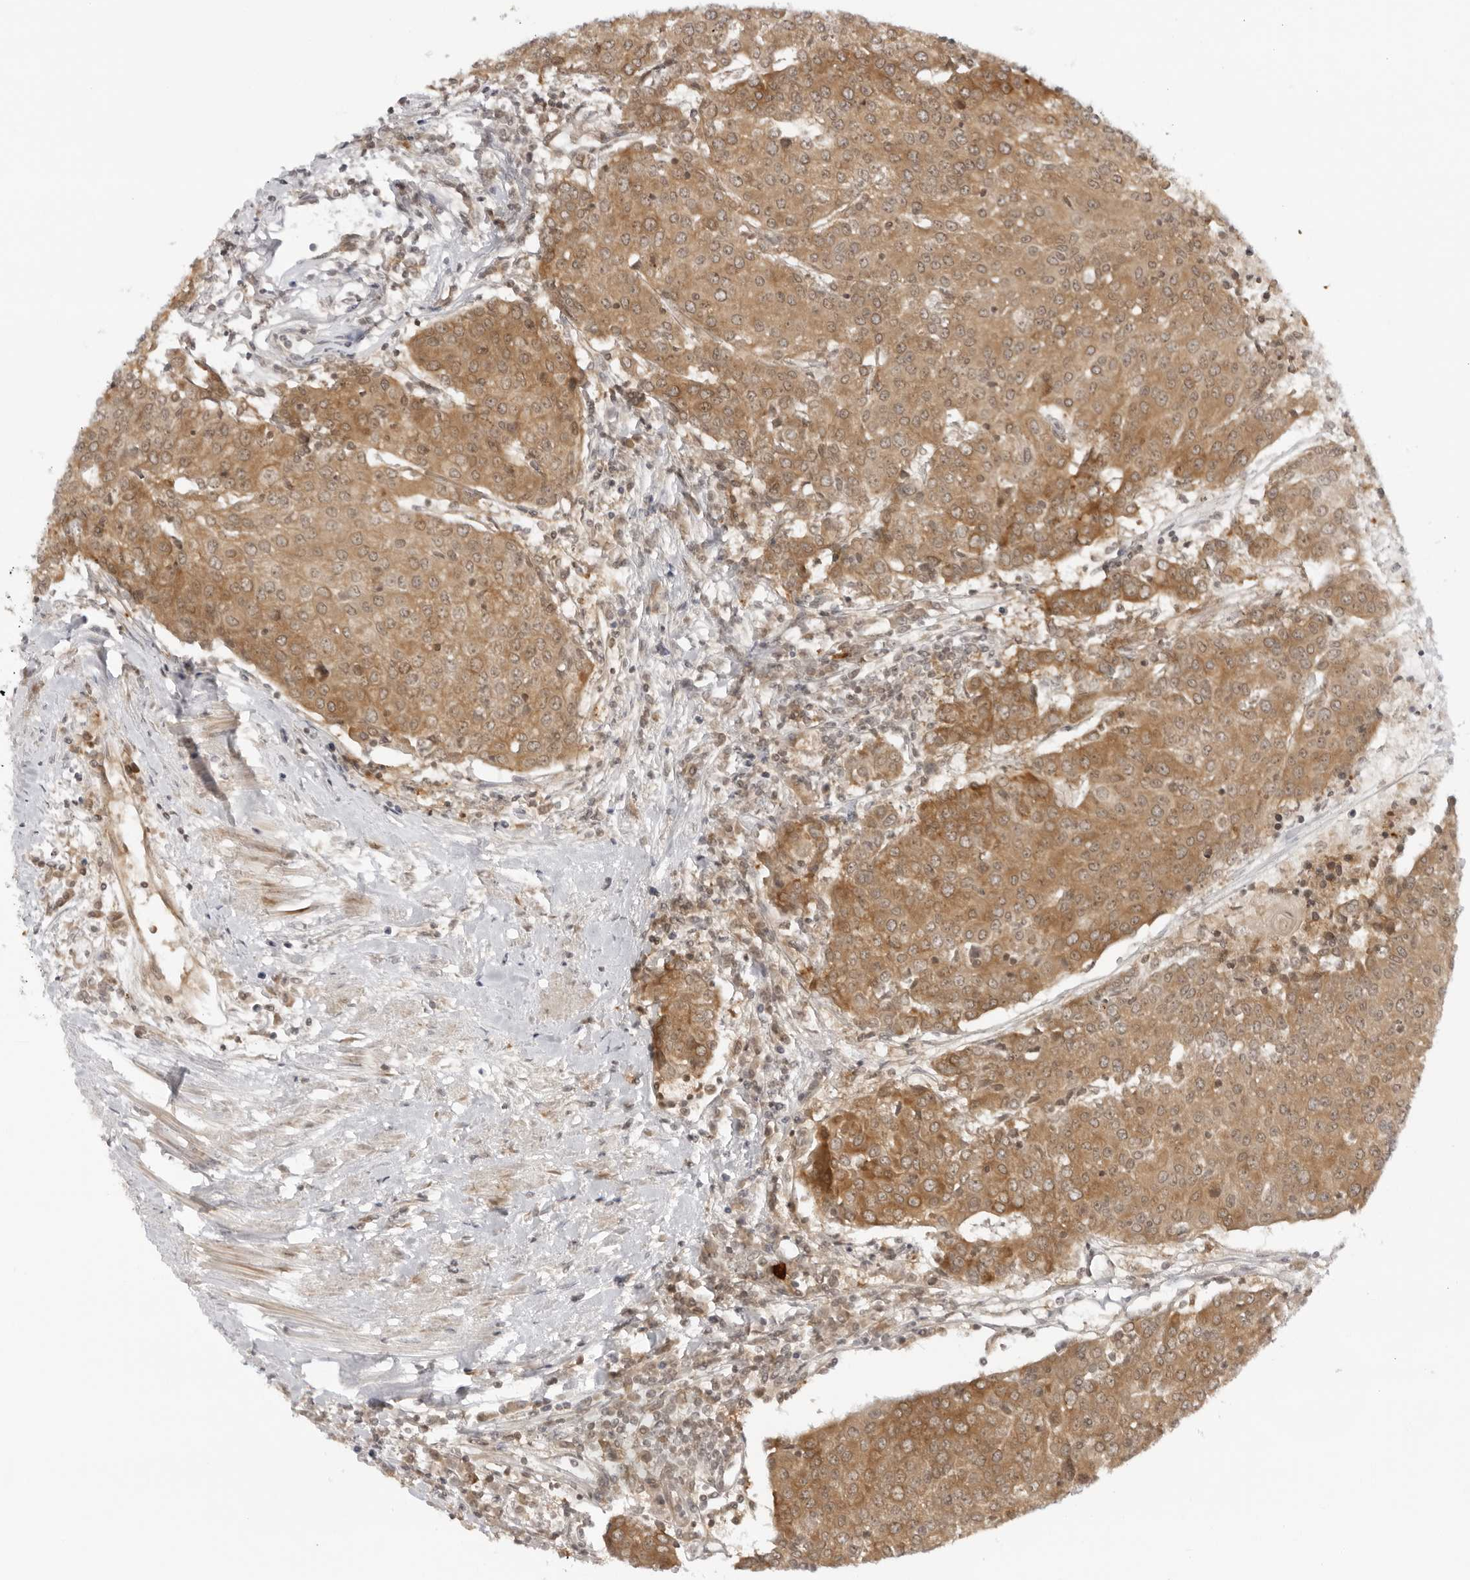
{"staining": {"intensity": "moderate", "quantity": ">75%", "location": "cytoplasmic/membranous"}, "tissue": "urothelial cancer", "cell_type": "Tumor cells", "image_type": "cancer", "snomed": [{"axis": "morphology", "description": "Urothelial carcinoma, High grade"}, {"axis": "topography", "description": "Urinary bladder"}], "caption": "Immunohistochemical staining of high-grade urothelial carcinoma shows medium levels of moderate cytoplasmic/membranous expression in approximately >75% of tumor cells.", "gene": "PRRC2C", "patient": {"sex": "female", "age": 85}}